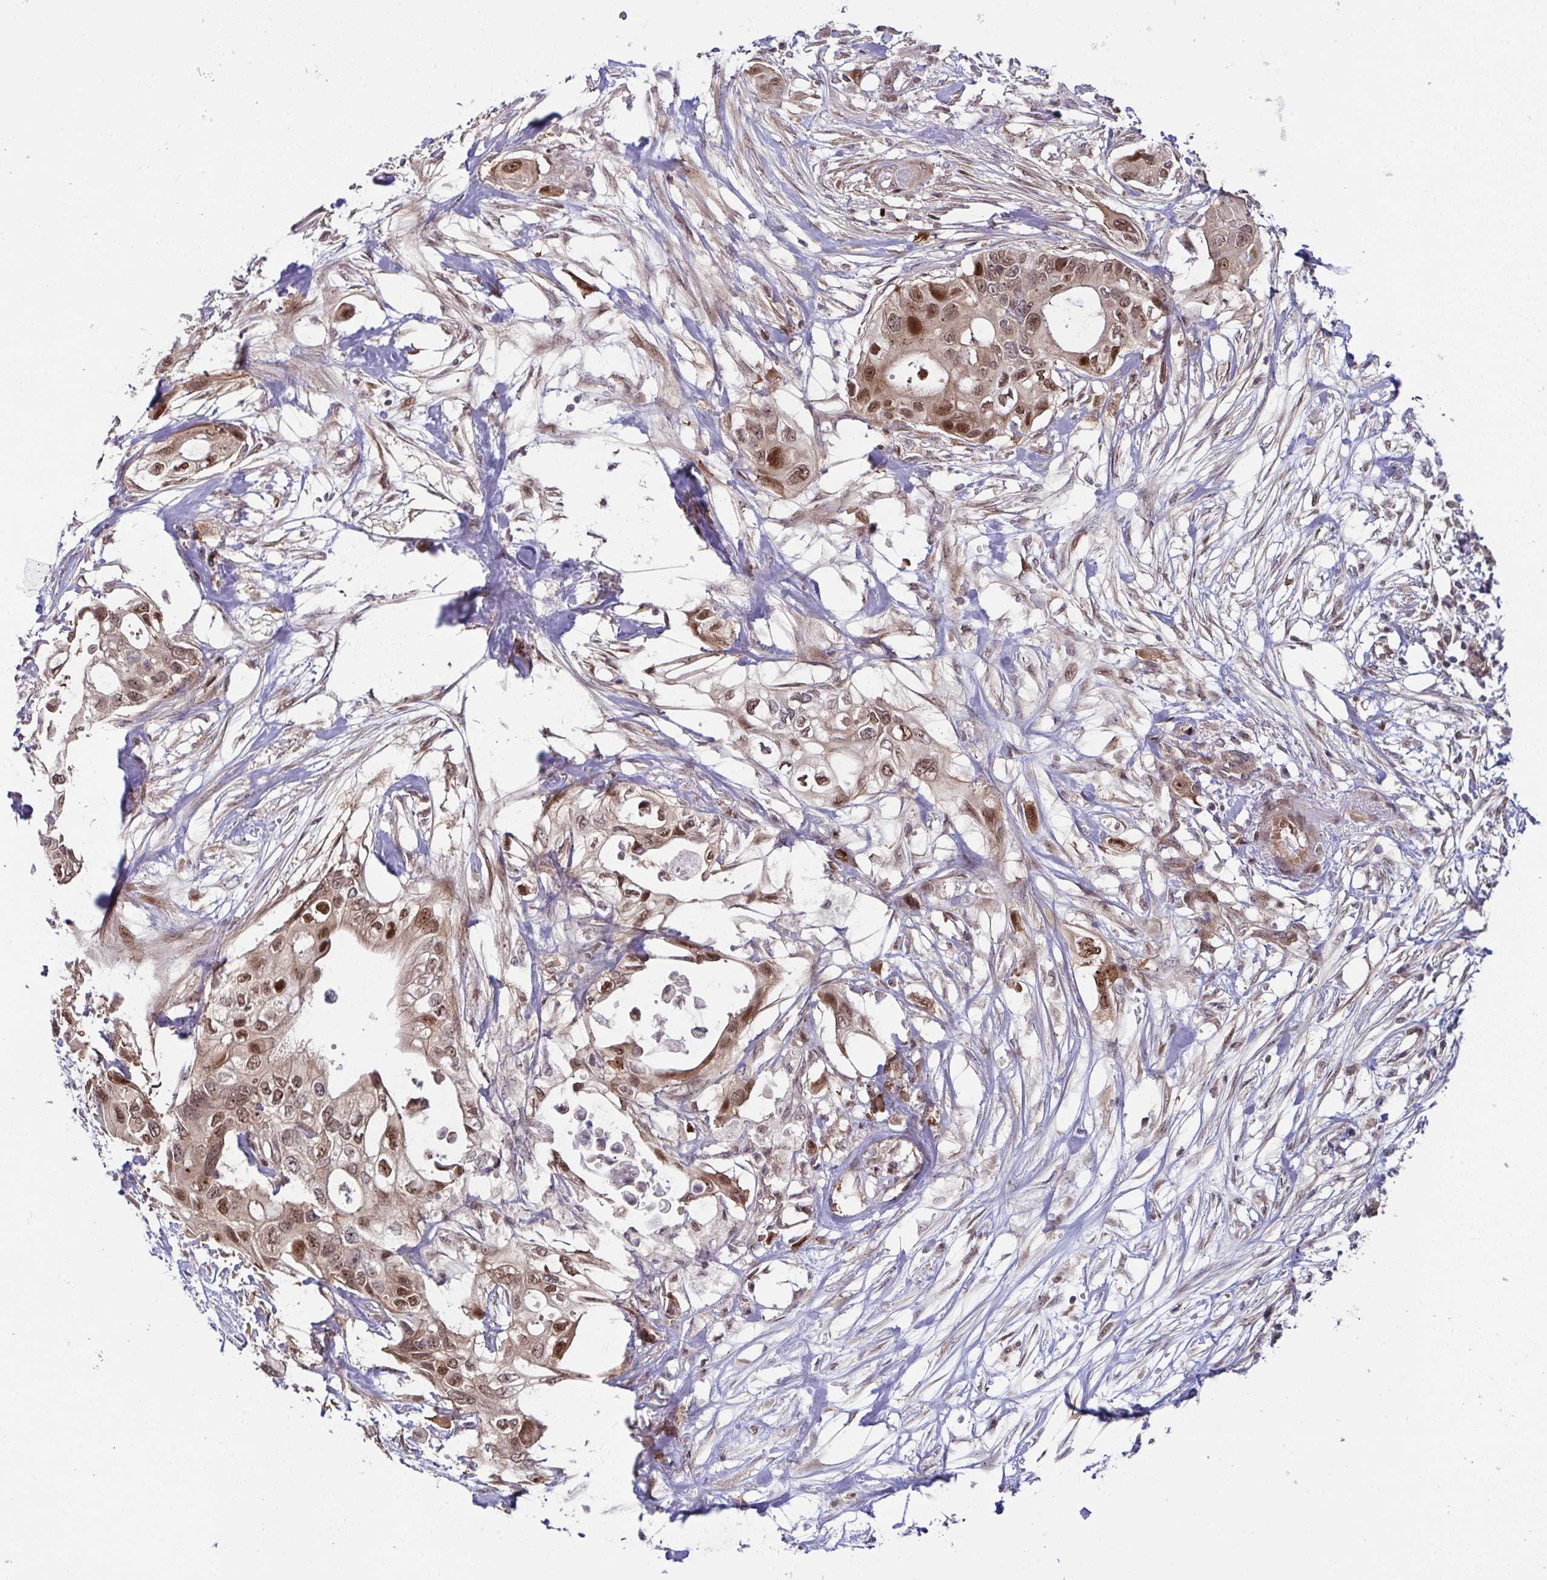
{"staining": {"intensity": "moderate", "quantity": ">75%", "location": "nuclear"}, "tissue": "pancreatic cancer", "cell_type": "Tumor cells", "image_type": "cancer", "snomed": [{"axis": "morphology", "description": "Adenocarcinoma, NOS"}, {"axis": "topography", "description": "Pancreas"}], "caption": "Pancreatic cancer stained for a protein displays moderate nuclear positivity in tumor cells. (DAB (3,3'-diaminobenzidine) IHC with brightfield microscopy, high magnification).", "gene": "DNAJB1", "patient": {"sex": "female", "age": 63}}